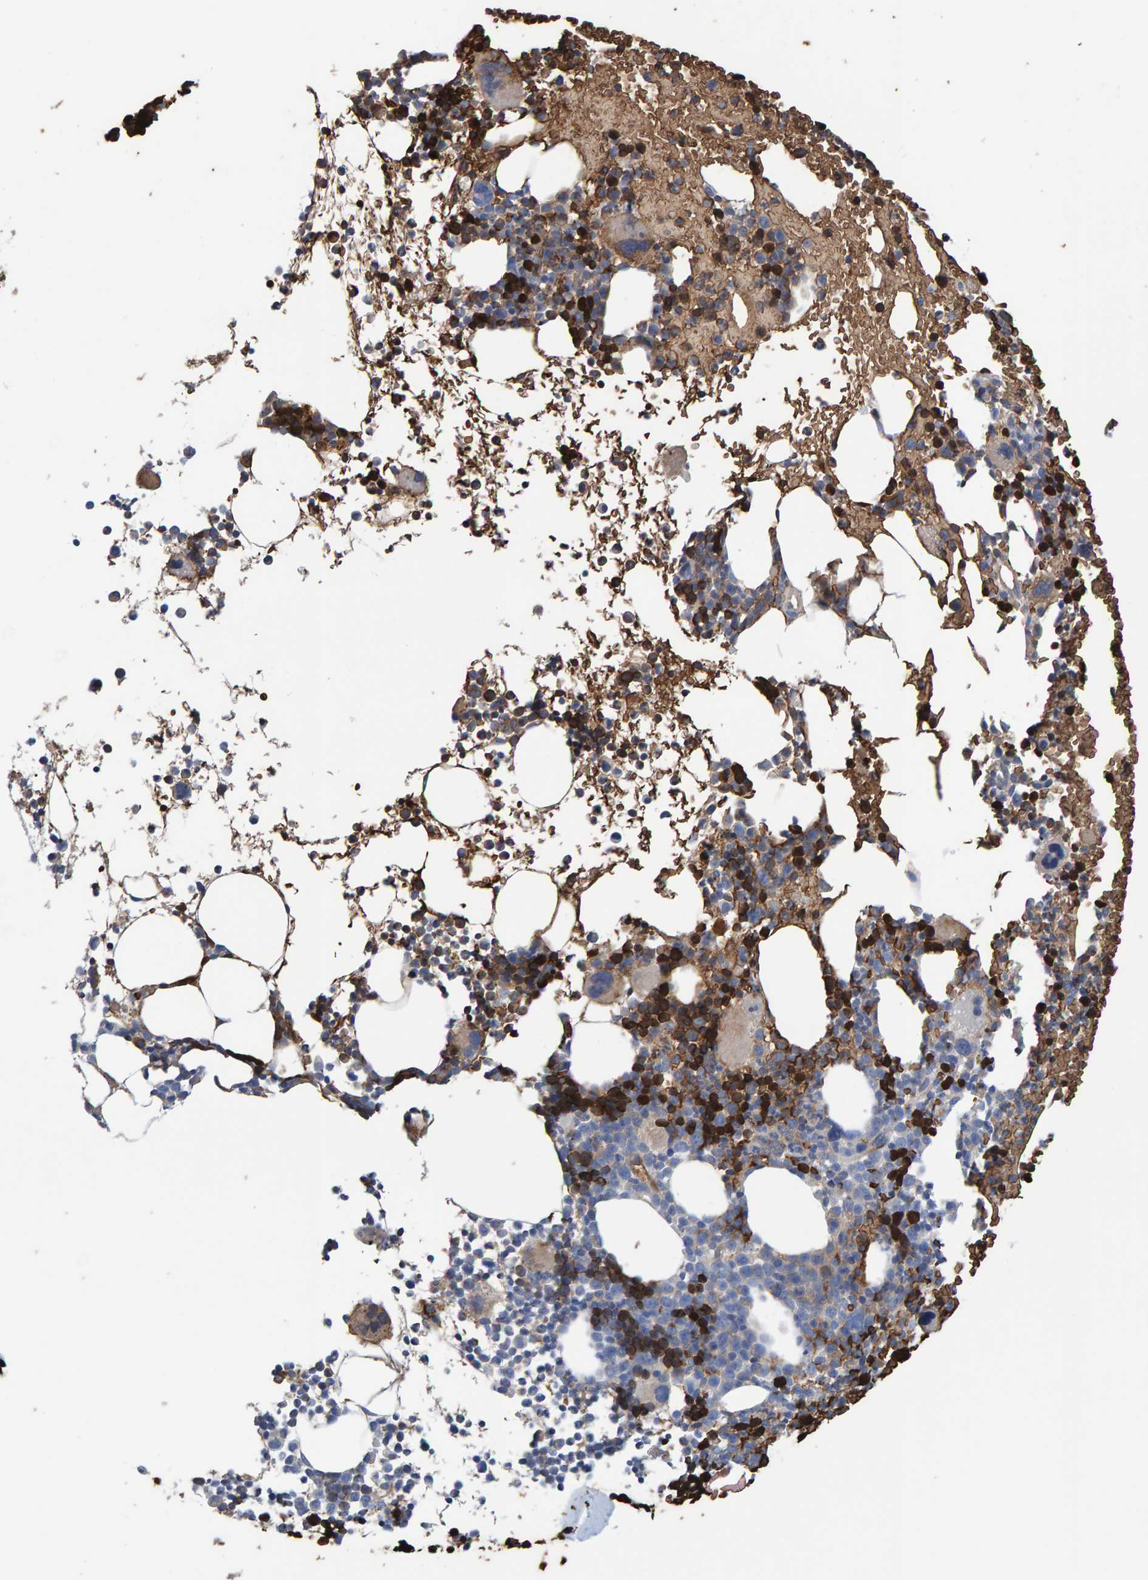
{"staining": {"intensity": "strong", "quantity": "25%-75%", "location": "cytoplasmic/membranous,nuclear"}, "tissue": "bone marrow", "cell_type": "Hematopoietic cells", "image_type": "normal", "snomed": [{"axis": "morphology", "description": "Normal tissue, NOS"}, {"axis": "morphology", "description": "Inflammation, NOS"}, {"axis": "topography", "description": "Bone marrow"}], "caption": "Protein analysis of benign bone marrow shows strong cytoplasmic/membranous,nuclear positivity in approximately 25%-75% of hematopoietic cells.", "gene": "VPS9D1", "patient": {"sex": "male", "age": 78}}